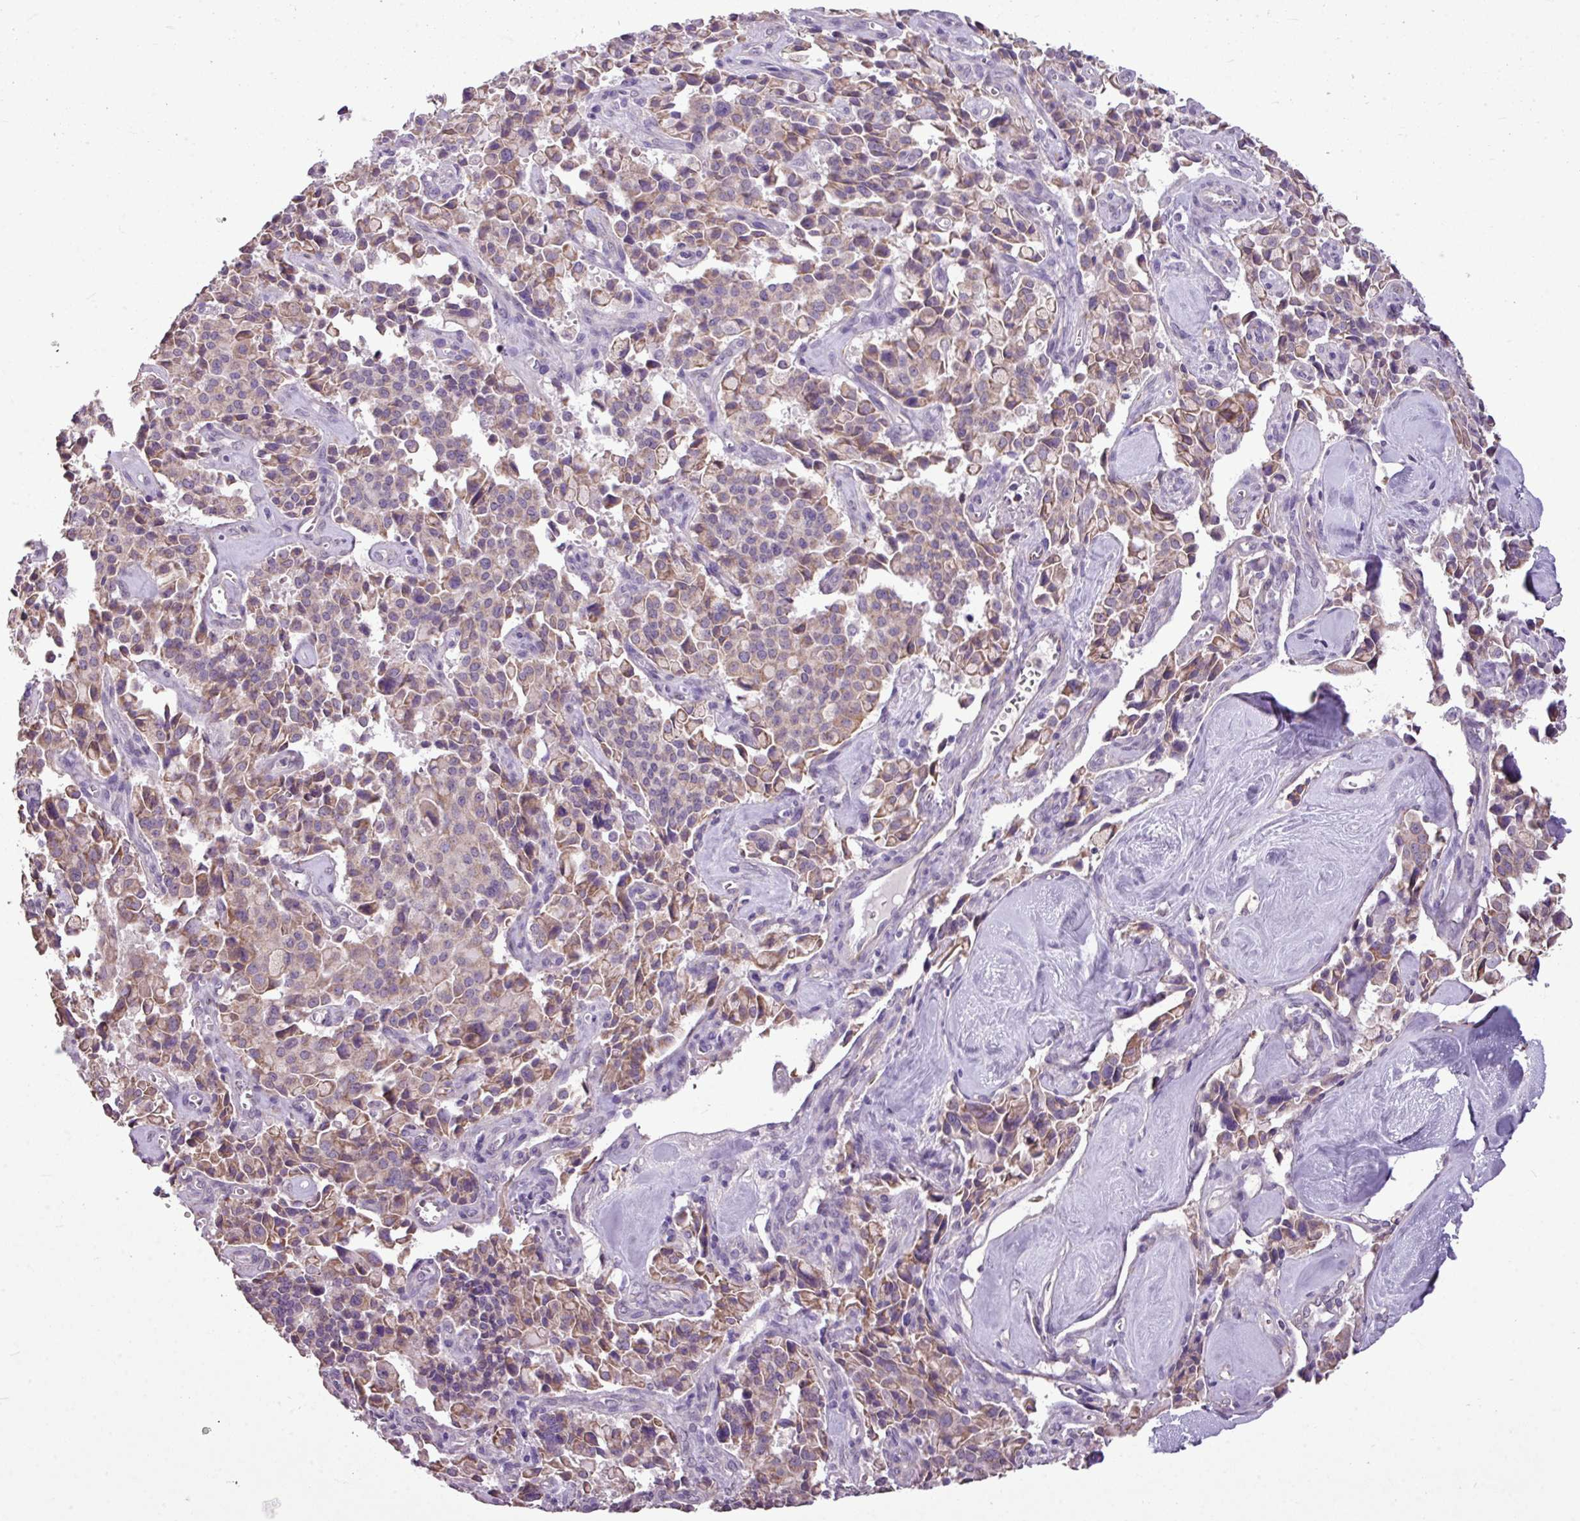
{"staining": {"intensity": "moderate", "quantity": "25%-75%", "location": "cytoplasmic/membranous"}, "tissue": "pancreatic cancer", "cell_type": "Tumor cells", "image_type": "cancer", "snomed": [{"axis": "morphology", "description": "Adenocarcinoma, NOS"}, {"axis": "topography", "description": "Pancreas"}], "caption": "IHC (DAB (3,3'-diaminobenzidine)) staining of human pancreatic cancer exhibits moderate cytoplasmic/membranous protein positivity in approximately 25%-75% of tumor cells.", "gene": "ALDH2", "patient": {"sex": "male", "age": 65}}